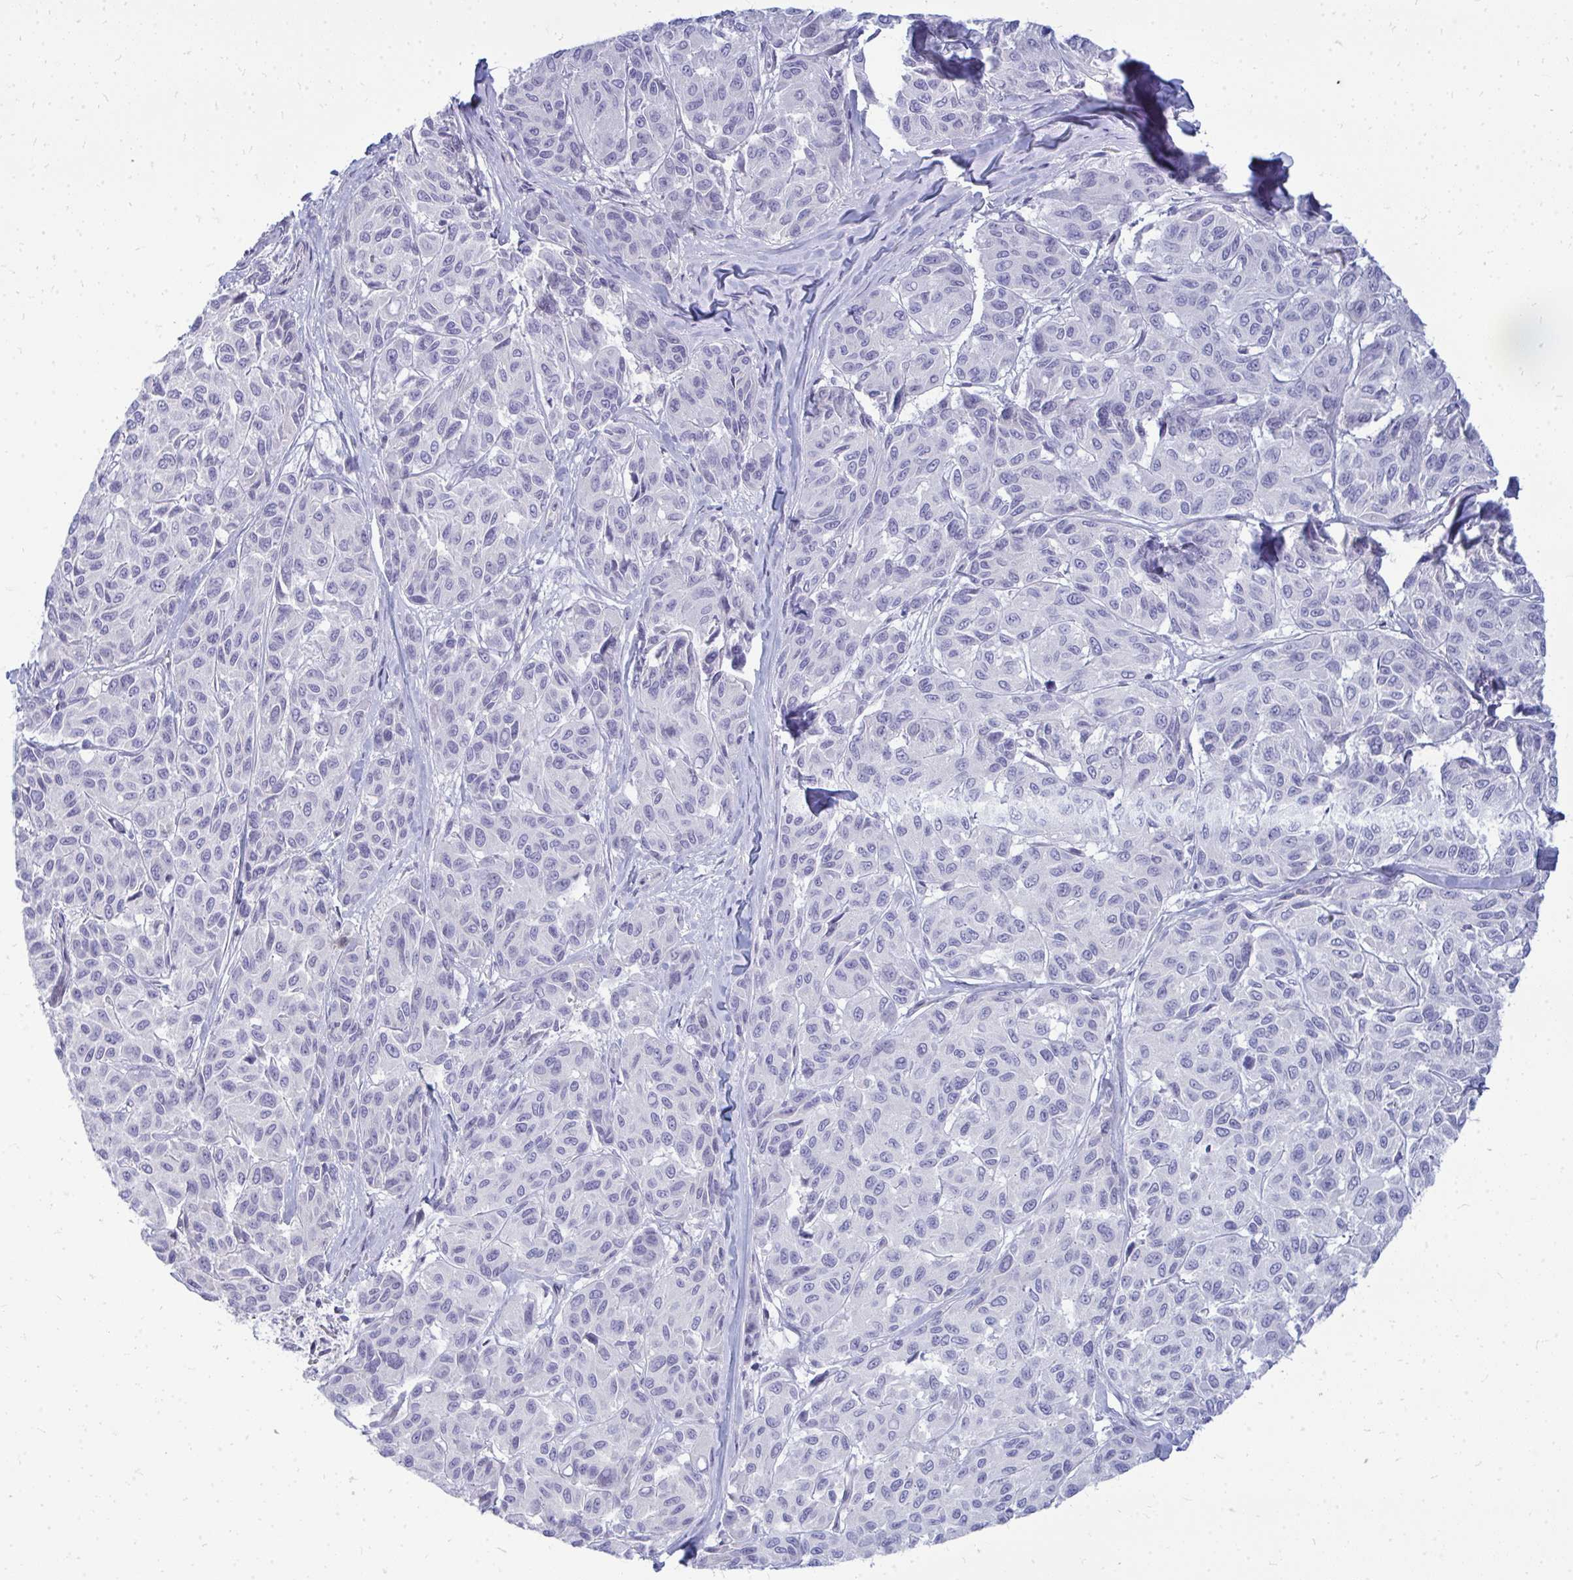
{"staining": {"intensity": "negative", "quantity": "none", "location": "none"}, "tissue": "melanoma", "cell_type": "Tumor cells", "image_type": "cancer", "snomed": [{"axis": "morphology", "description": "Malignant melanoma, NOS"}, {"axis": "topography", "description": "Skin"}], "caption": "Tumor cells are negative for brown protein staining in malignant melanoma.", "gene": "TSPEAR", "patient": {"sex": "female", "age": 66}}